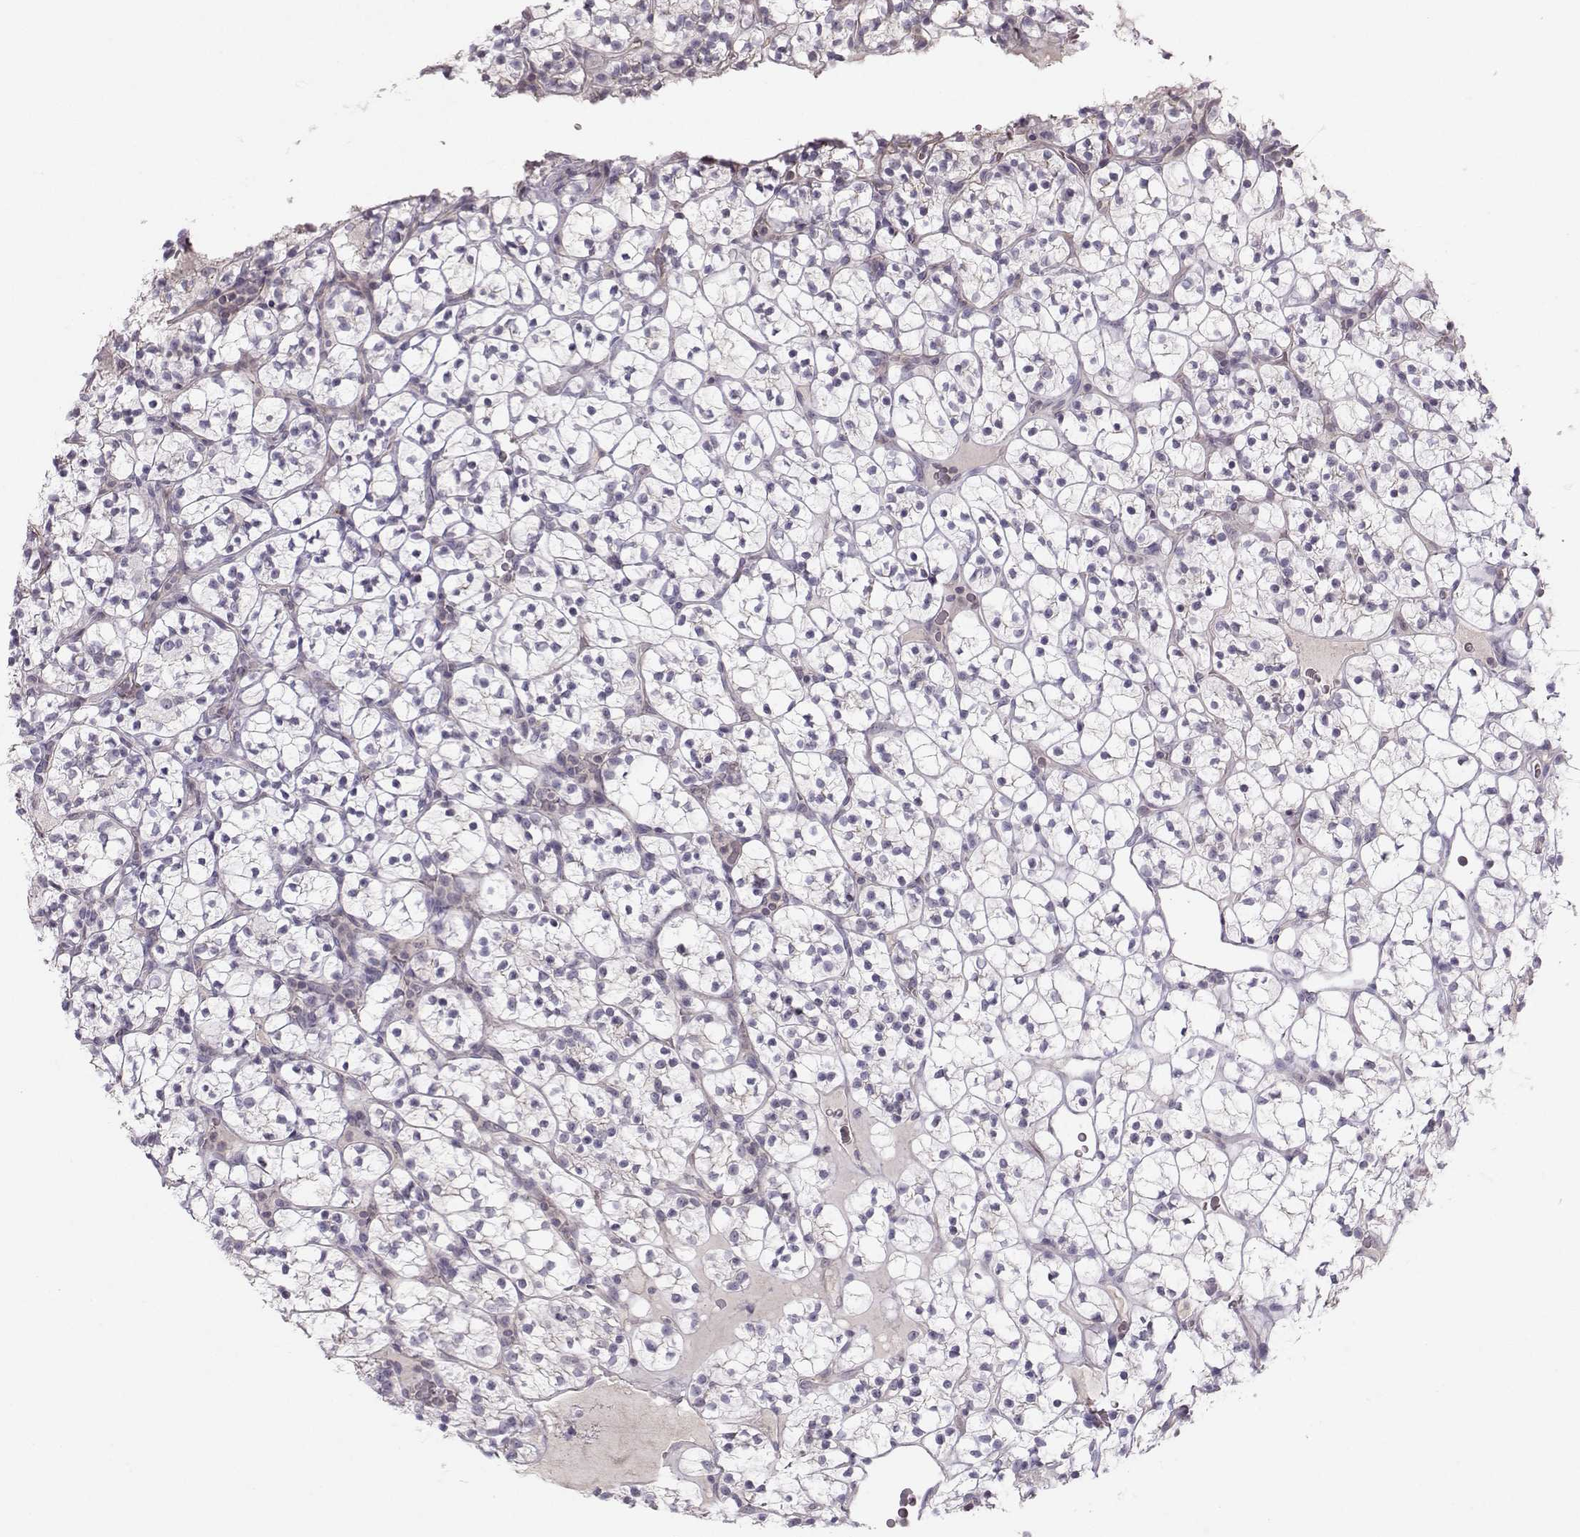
{"staining": {"intensity": "negative", "quantity": "none", "location": "none"}, "tissue": "renal cancer", "cell_type": "Tumor cells", "image_type": "cancer", "snomed": [{"axis": "morphology", "description": "Adenocarcinoma, NOS"}, {"axis": "topography", "description": "Kidney"}], "caption": "Renal cancer was stained to show a protein in brown. There is no significant positivity in tumor cells.", "gene": "MAST1", "patient": {"sex": "female", "age": 89}}